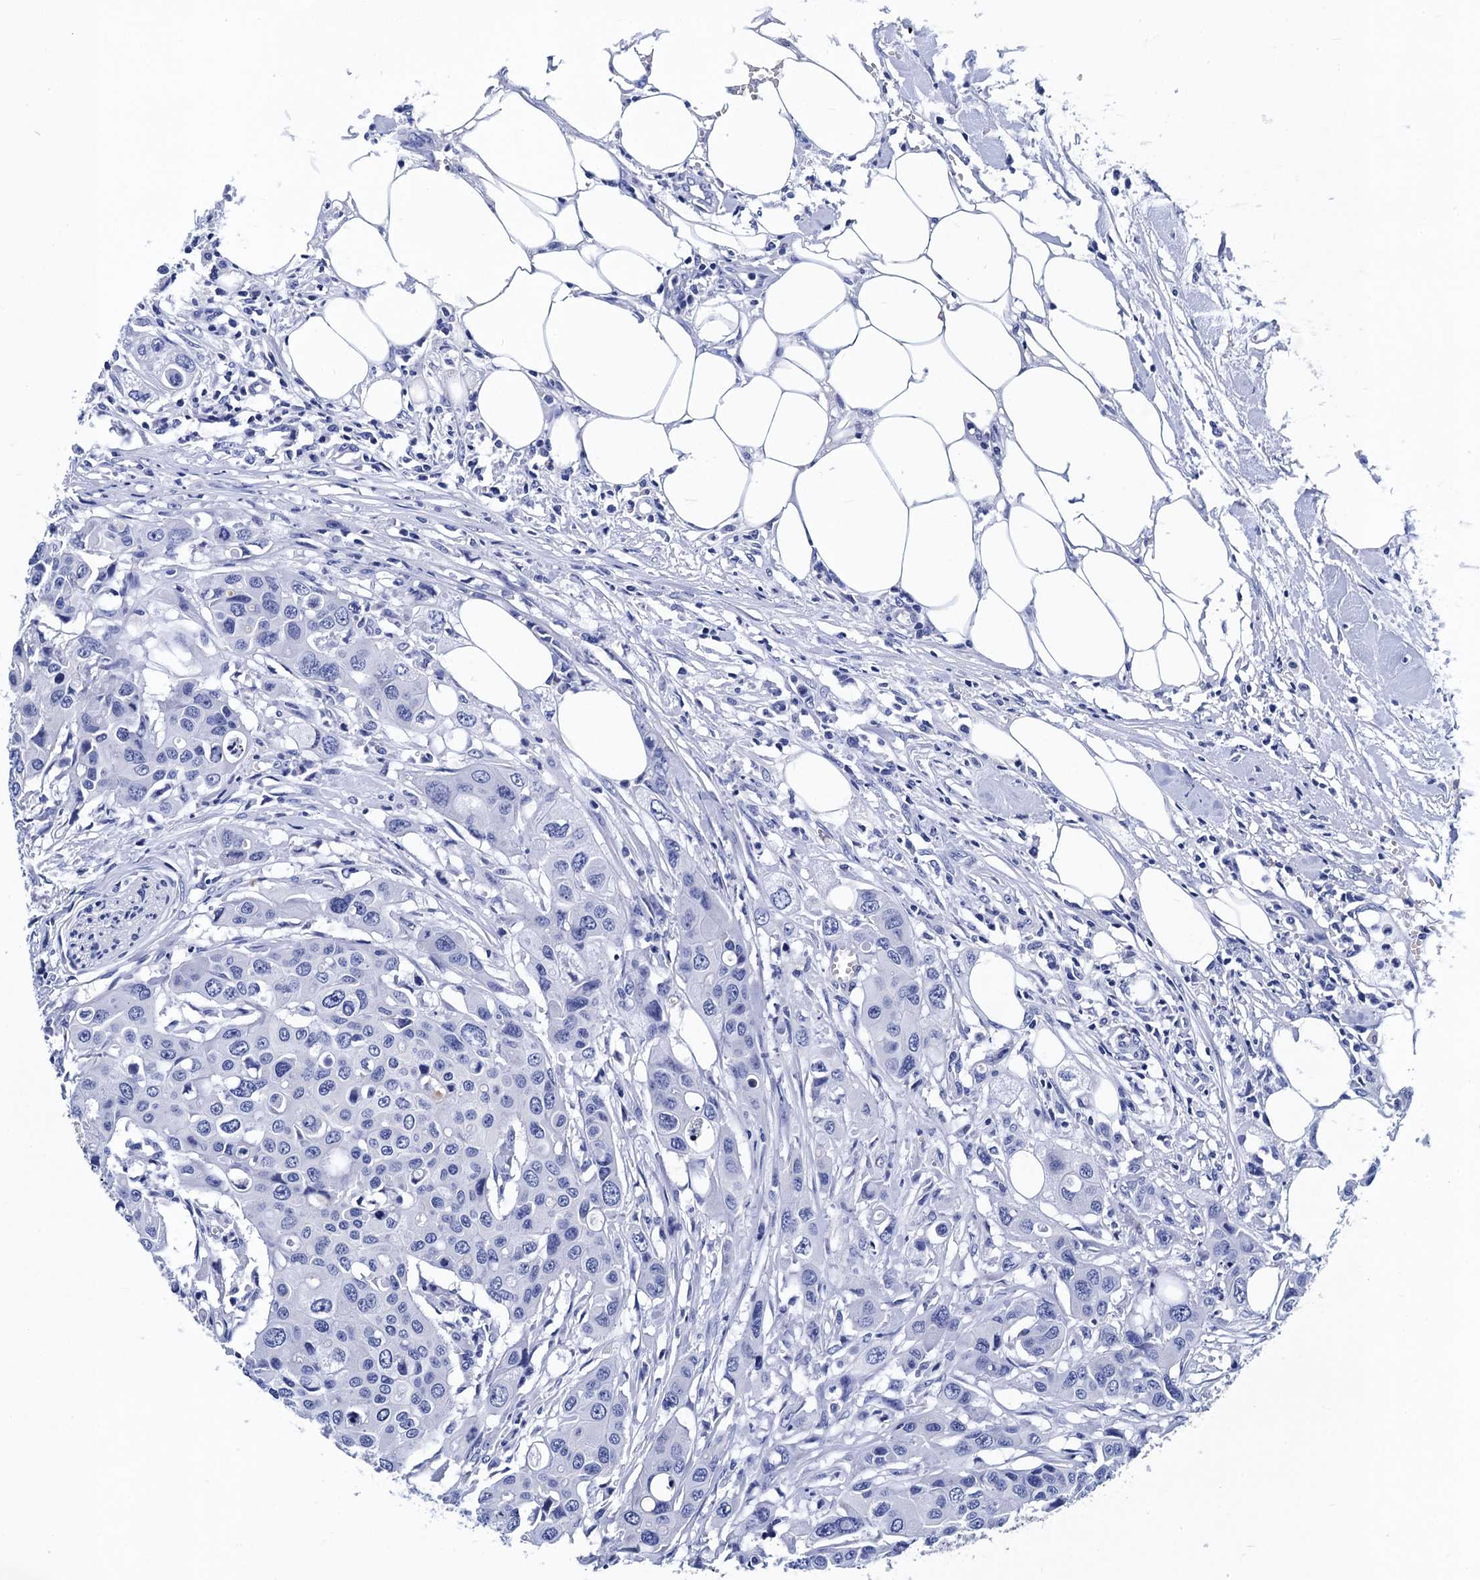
{"staining": {"intensity": "negative", "quantity": "none", "location": "none"}, "tissue": "colorectal cancer", "cell_type": "Tumor cells", "image_type": "cancer", "snomed": [{"axis": "morphology", "description": "Adenocarcinoma, NOS"}, {"axis": "topography", "description": "Colon"}], "caption": "Protein analysis of adenocarcinoma (colorectal) shows no significant expression in tumor cells.", "gene": "MYBPC3", "patient": {"sex": "male", "age": 77}}